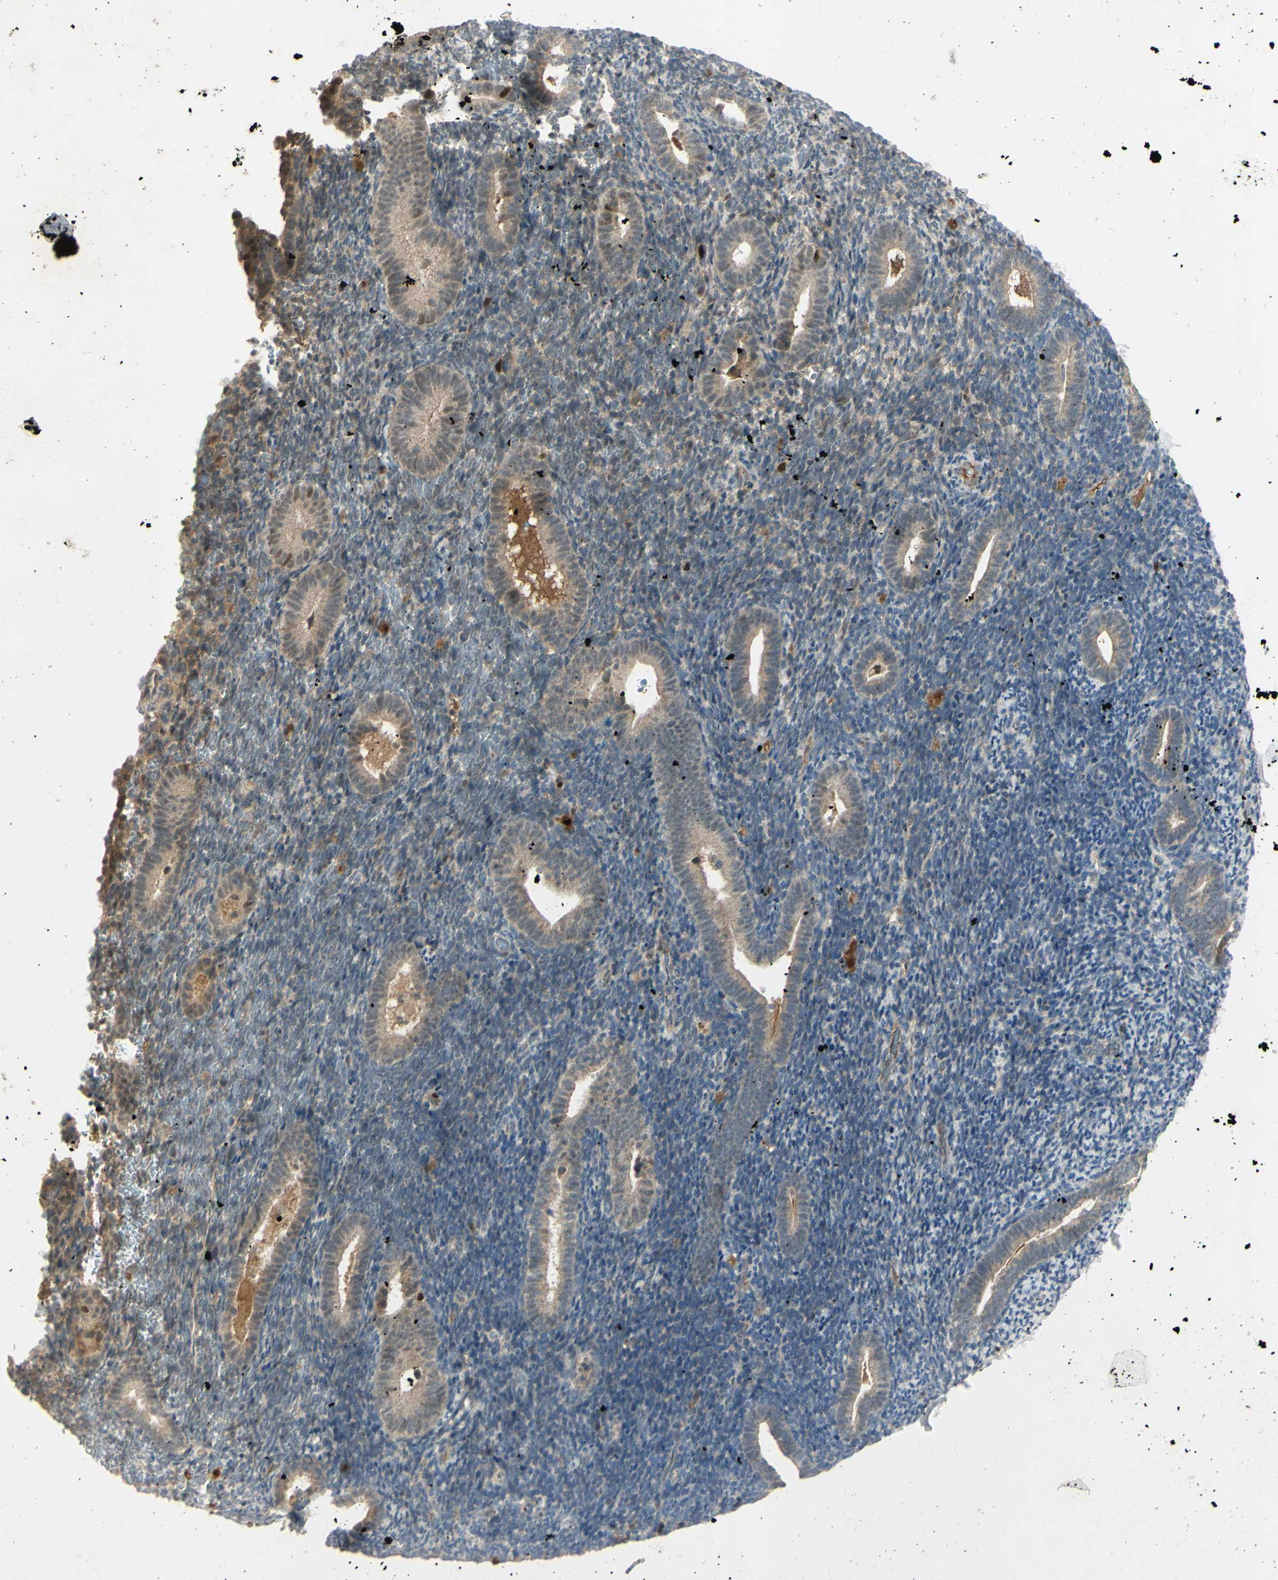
{"staining": {"intensity": "negative", "quantity": "none", "location": "none"}, "tissue": "endometrium", "cell_type": "Cells in endometrial stroma", "image_type": "normal", "snomed": [{"axis": "morphology", "description": "Normal tissue, NOS"}, {"axis": "topography", "description": "Endometrium"}], "caption": "Cells in endometrial stroma are negative for protein expression in benign human endometrium. (DAB (3,3'-diaminobenzidine) immunohistochemistry (IHC), high magnification).", "gene": "RAD18", "patient": {"sex": "female", "age": 51}}